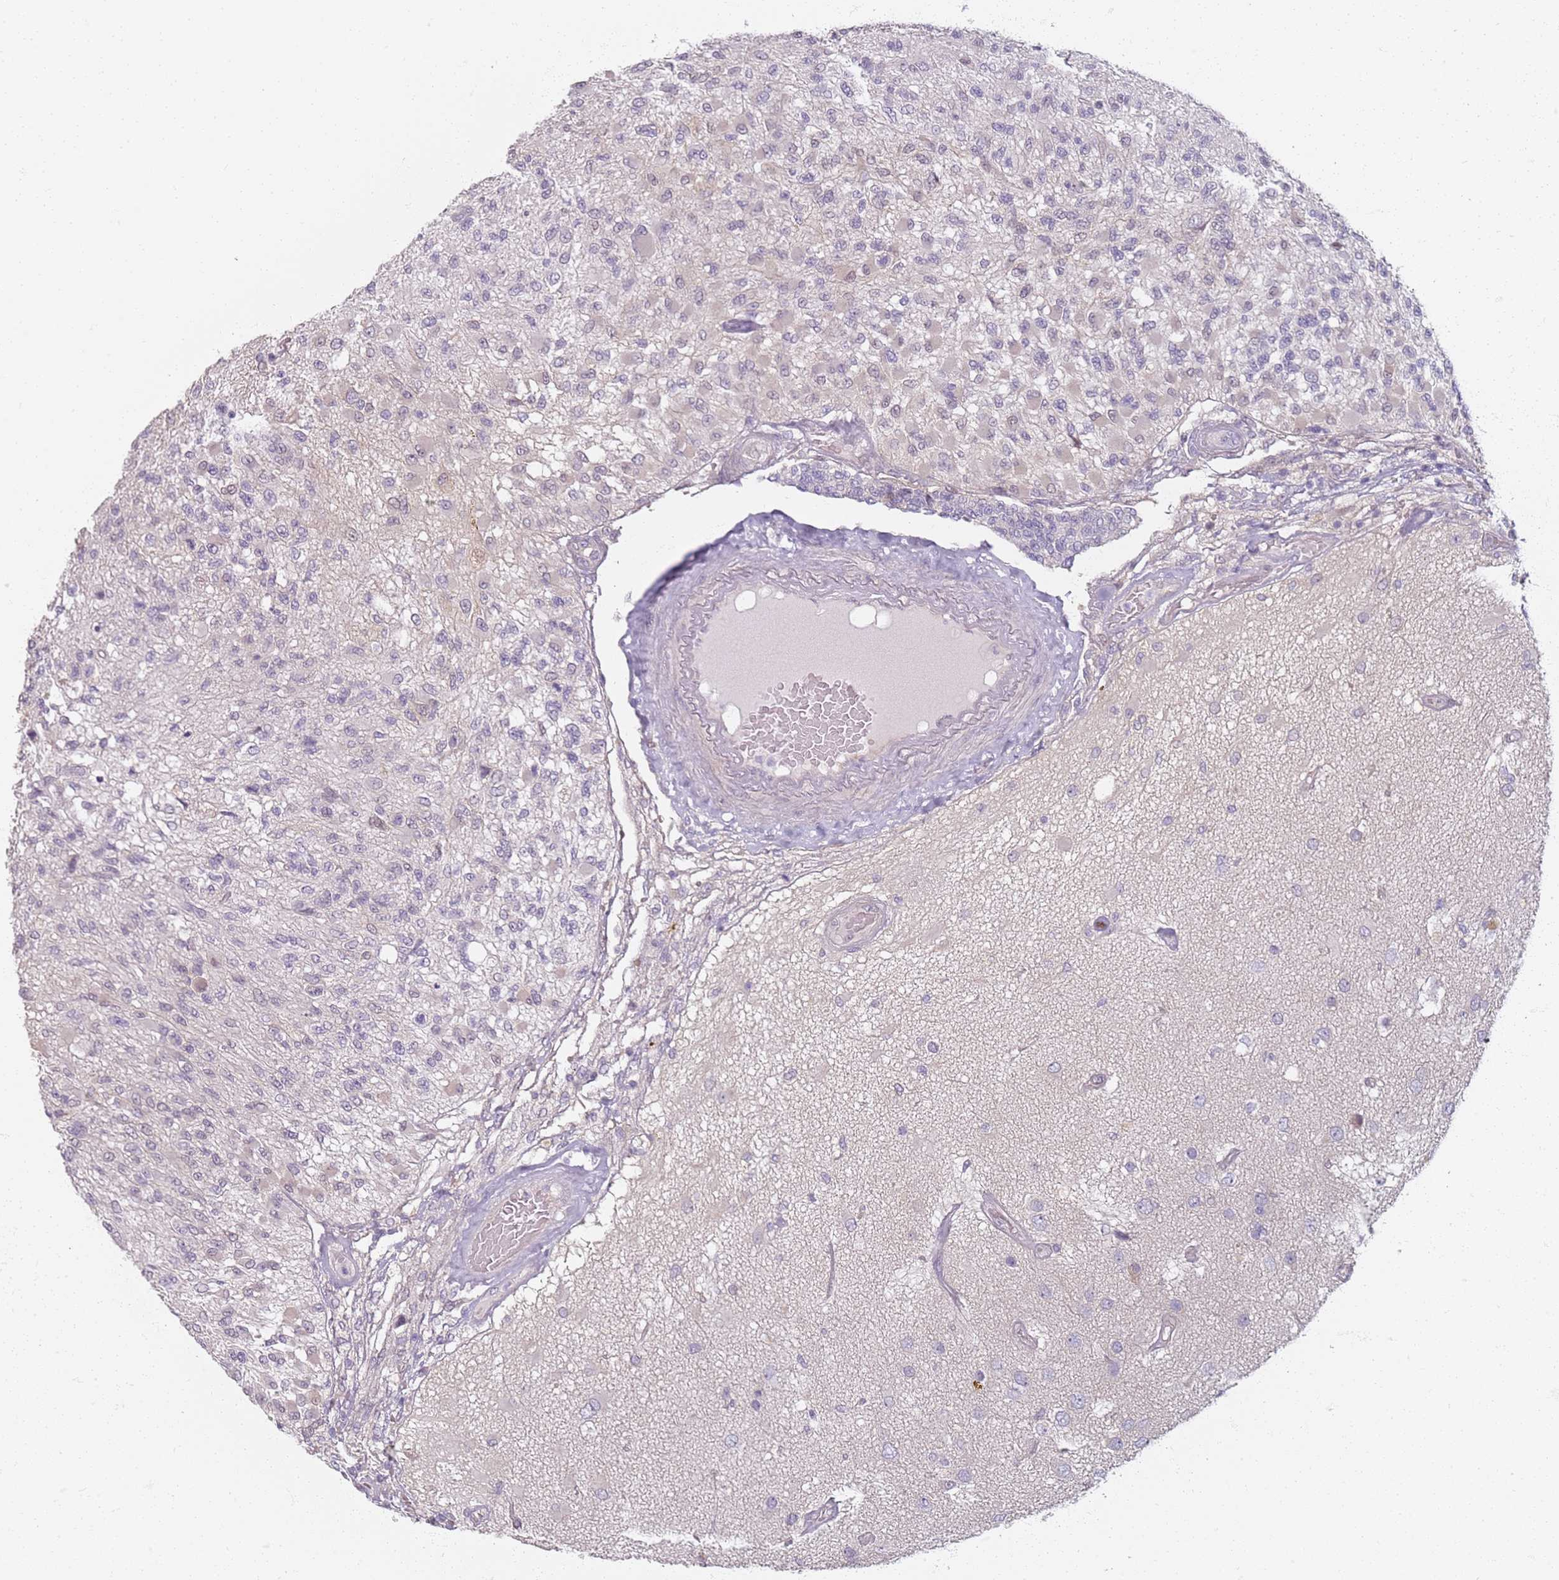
{"staining": {"intensity": "negative", "quantity": "none", "location": "none"}, "tissue": "glioma", "cell_type": "Tumor cells", "image_type": "cancer", "snomed": [{"axis": "morphology", "description": "Glioma, malignant, High grade"}, {"axis": "morphology", "description": "Glioblastoma, NOS"}, {"axis": "topography", "description": "Brain"}], "caption": "High magnification brightfield microscopy of glioblastoma stained with DAB (brown) and counterstained with hematoxylin (blue): tumor cells show no significant positivity.", "gene": "CD40LG", "patient": {"sex": "male", "age": 60}}